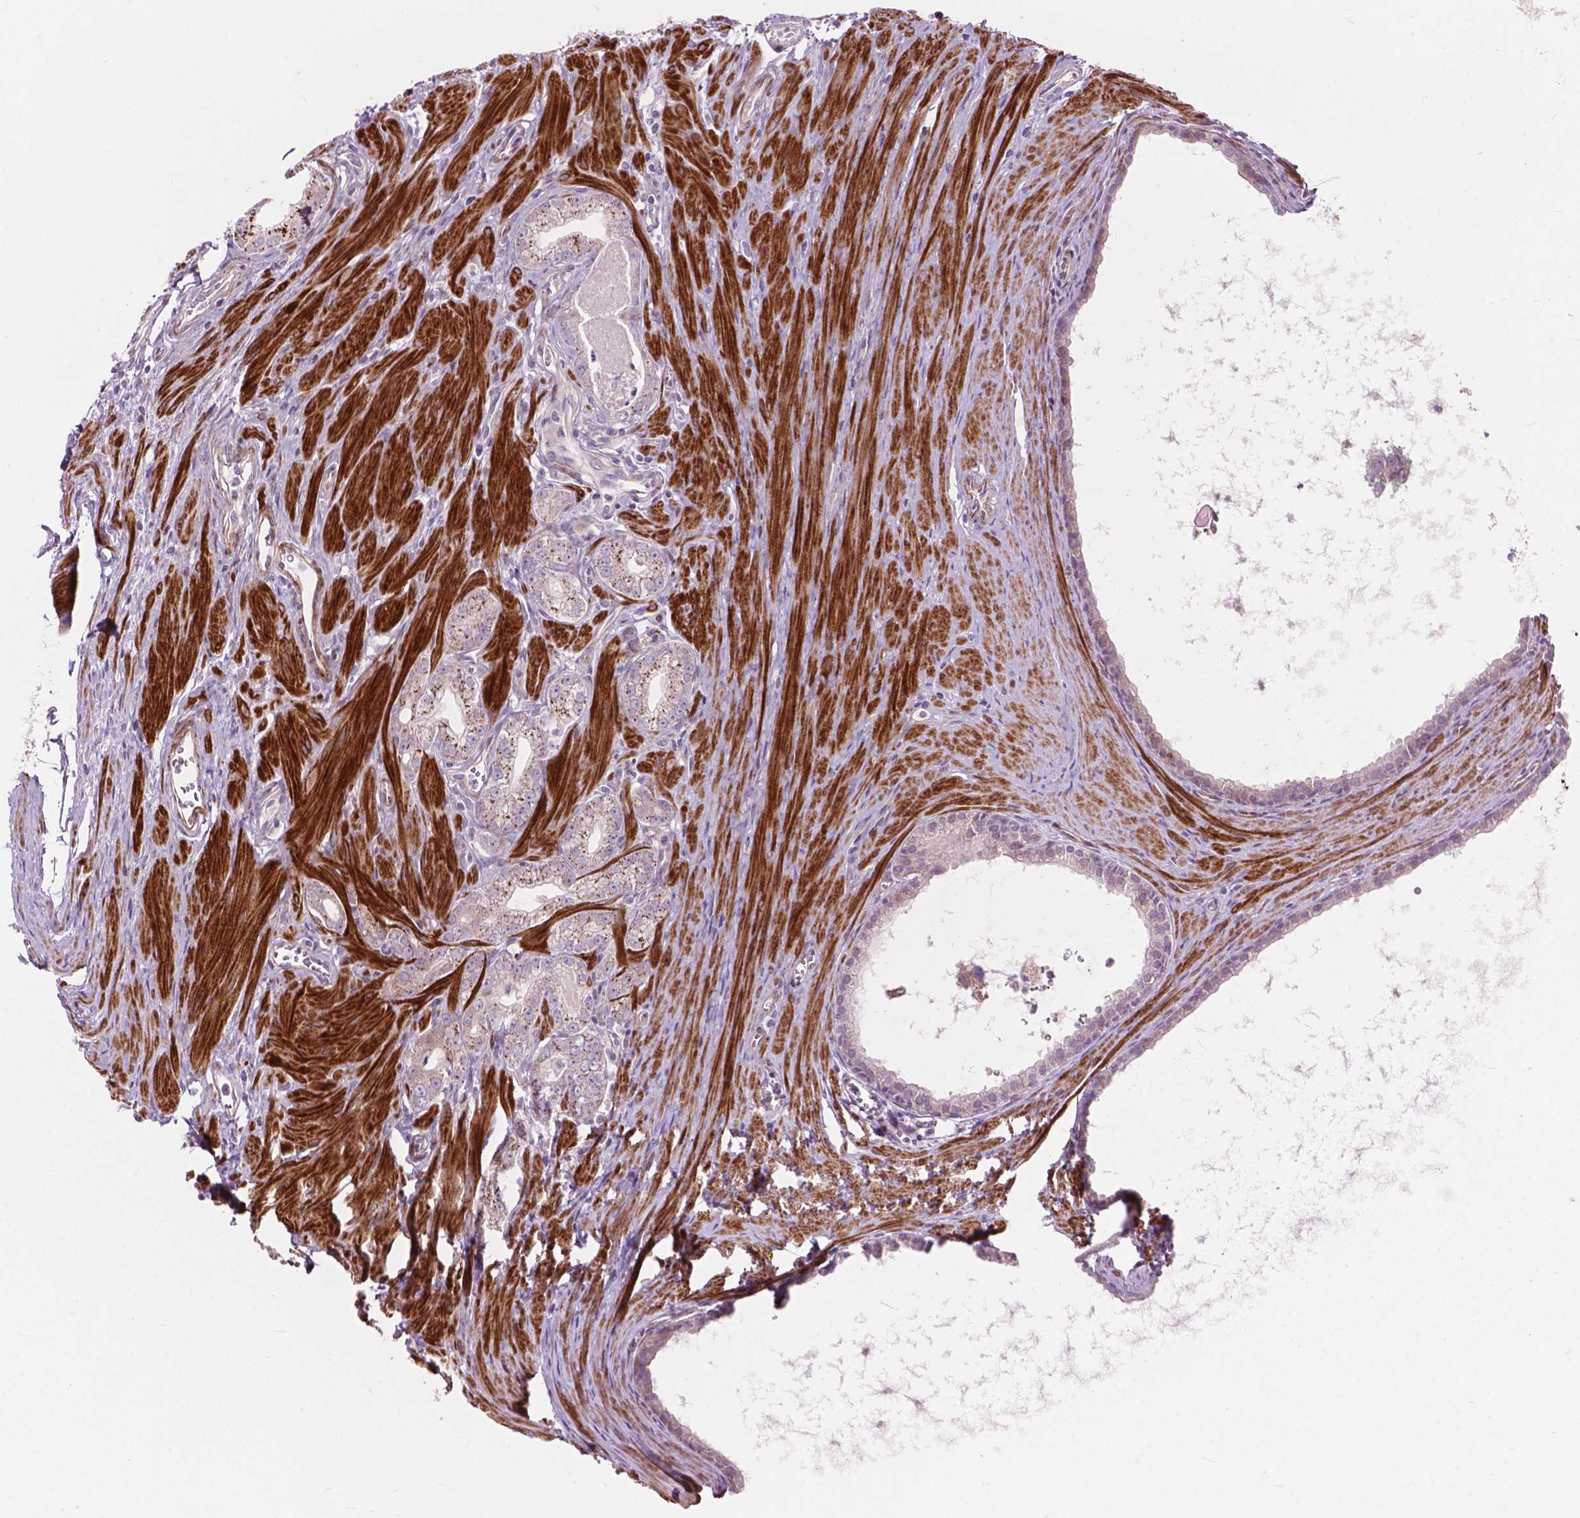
{"staining": {"intensity": "moderate", "quantity": "25%-75%", "location": "cytoplasmic/membranous"}, "tissue": "prostate cancer", "cell_type": "Tumor cells", "image_type": "cancer", "snomed": [{"axis": "morphology", "description": "Adenocarcinoma, NOS"}, {"axis": "topography", "description": "Prostate"}], "caption": "Protein staining of adenocarcinoma (prostate) tissue displays moderate cytoplasmic/membranous expression in approximately 25%-75% of tumor cells. (DAB IHC with brightfield microscopy, high magnification).", "gene": "MORN1", "patient": {"sex": "male", "age": 71}}